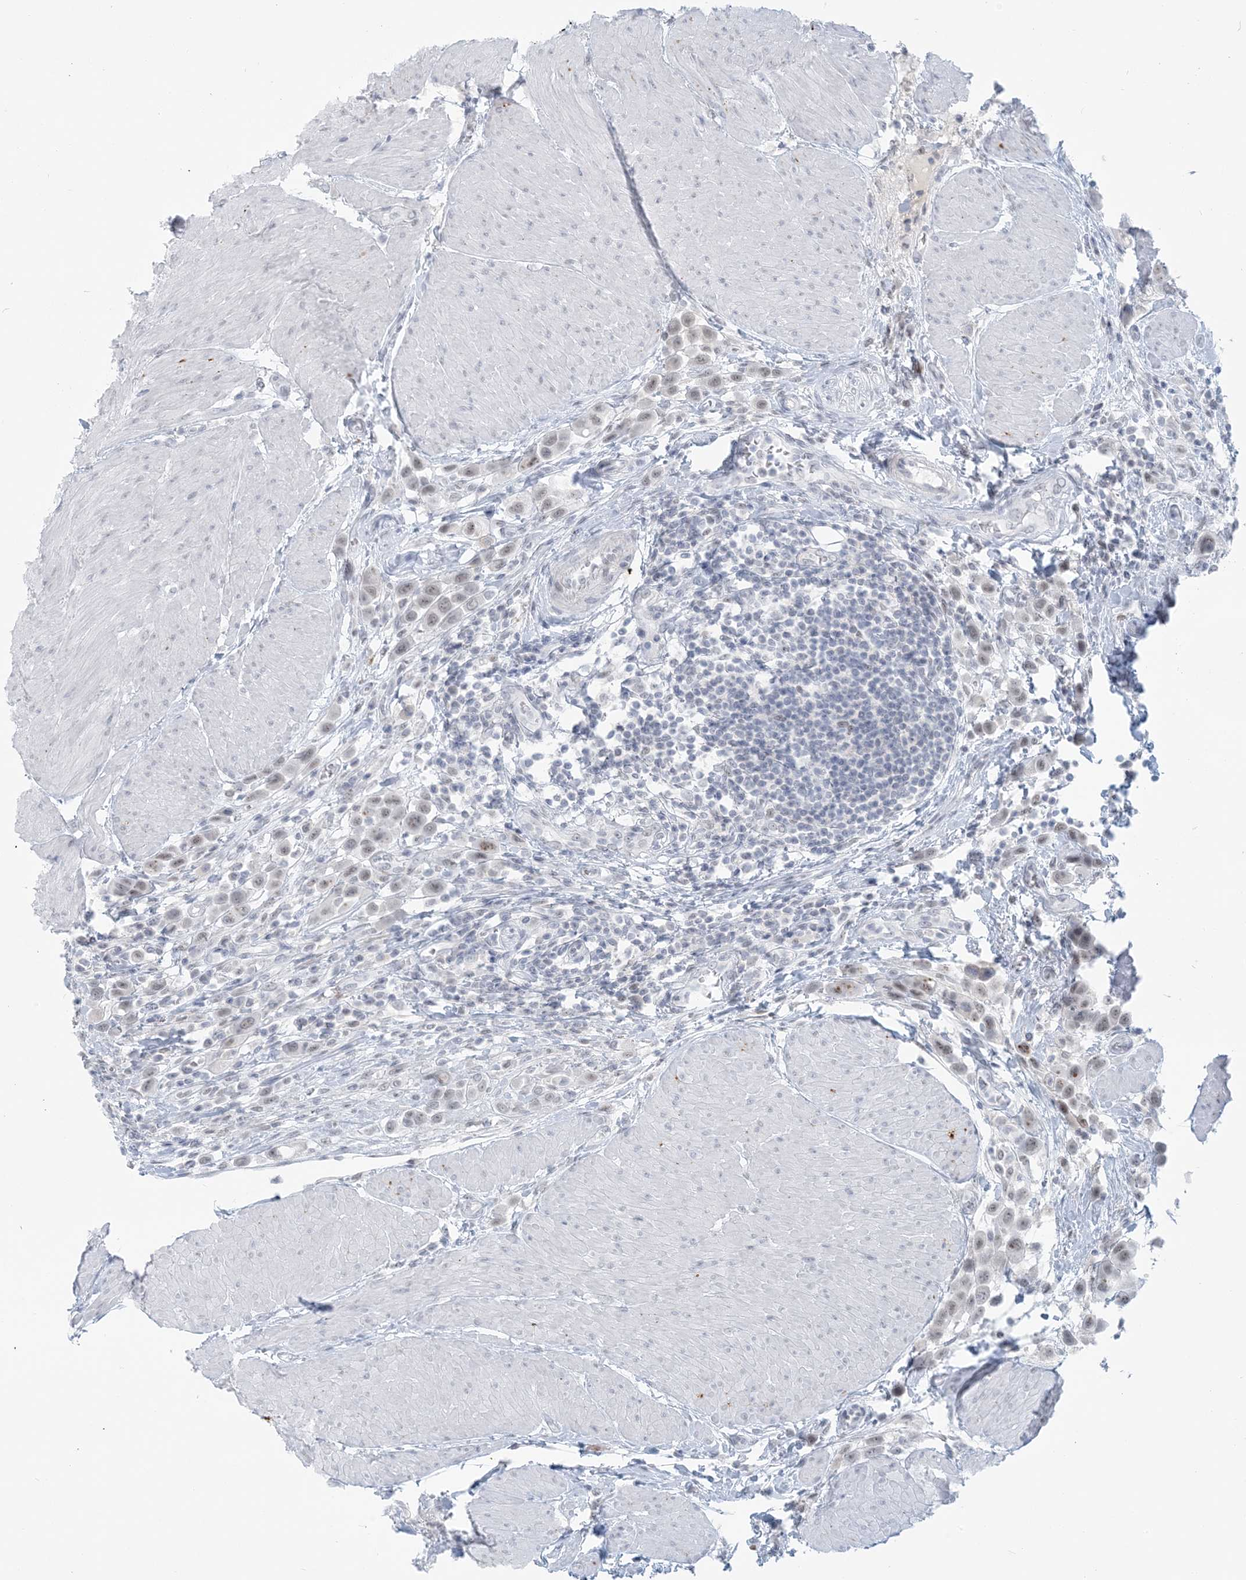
{"staining": {"intensity": "moderate", "quantity": "<25%", "location": "cytoplasmic/membranous"}, "tissue": "urothelial cancer", "cell_type": "Tumor cells", "image_type": "cancer", "snomed": [{"axis": "morphology", "description": "Urothelial carcinoma, High grade"}, {"axis": "topography", "description": "Urinary bladder"}], "caption": "Tumor cells display low levels of moderate cytoplasmic/membranous positivity in about <25% of cells in human high-grade urothelial carcinoma.", "gene": "SCML1", "patient": {"sex": "male", "age": 50}}